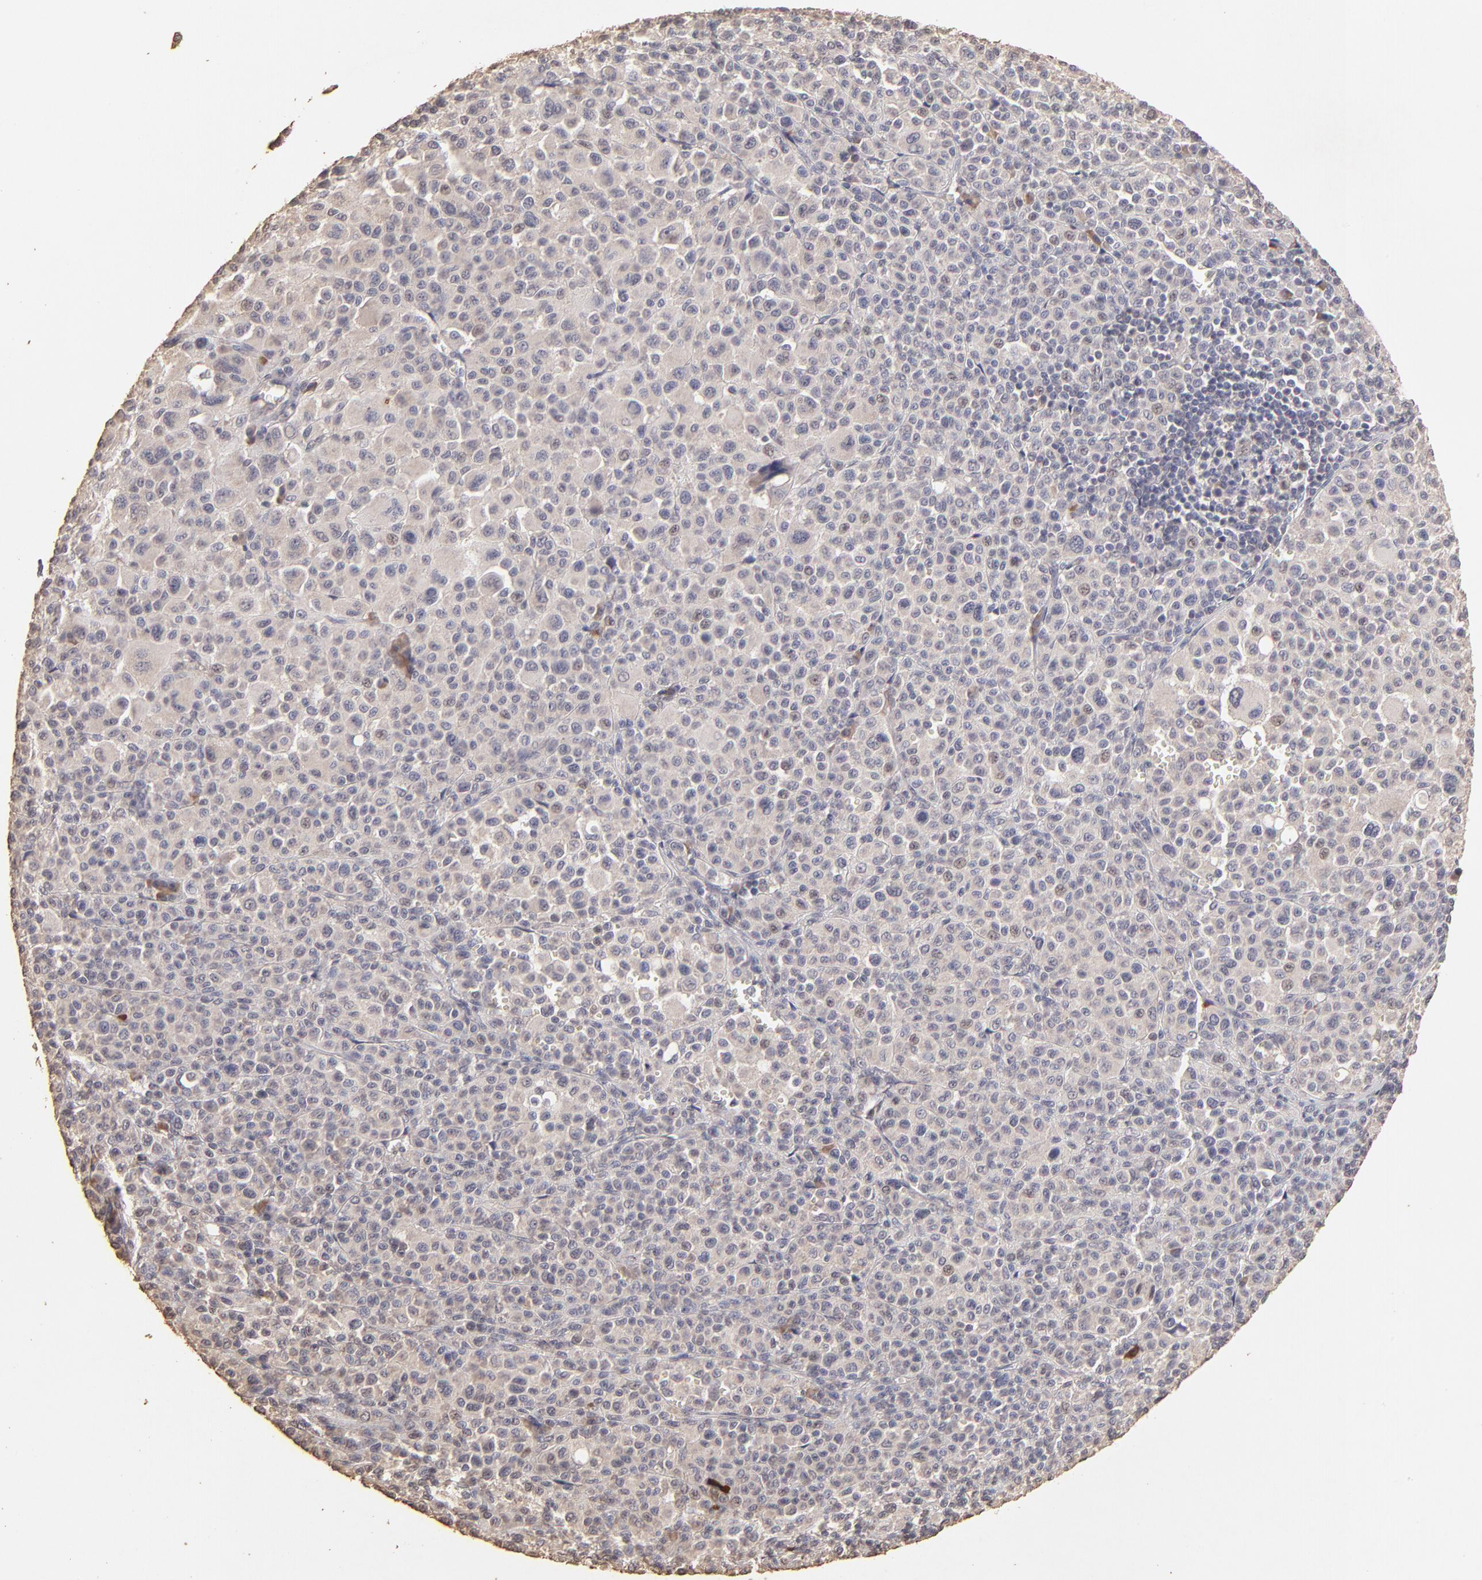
{"staining": {"intensity": "negative", "quantity": "none", "location": "none"}, "tissue": "melanoma", "cell_type": "Tumor cells", "image_type": "cancer", "snomed": [{"axis": "morphology", "description": "Malignant melanoma, Metastatic site"}, {"axis": "topography", "description": "Skin"}], "caption": "A high-resolution photomicrograph shows immunohistochemistry staining of melanoma, which reveals no significant positivity in tumor cells. The staining was performed using DAB (3,3'-diaminobenzidine) to visualize the protein expression in brown, while the nuclei were stained in blue with hematoxylin (Magnification: 20x).", "gene": "OPHN1", "patient": {"sex": "female", "age": 74}}